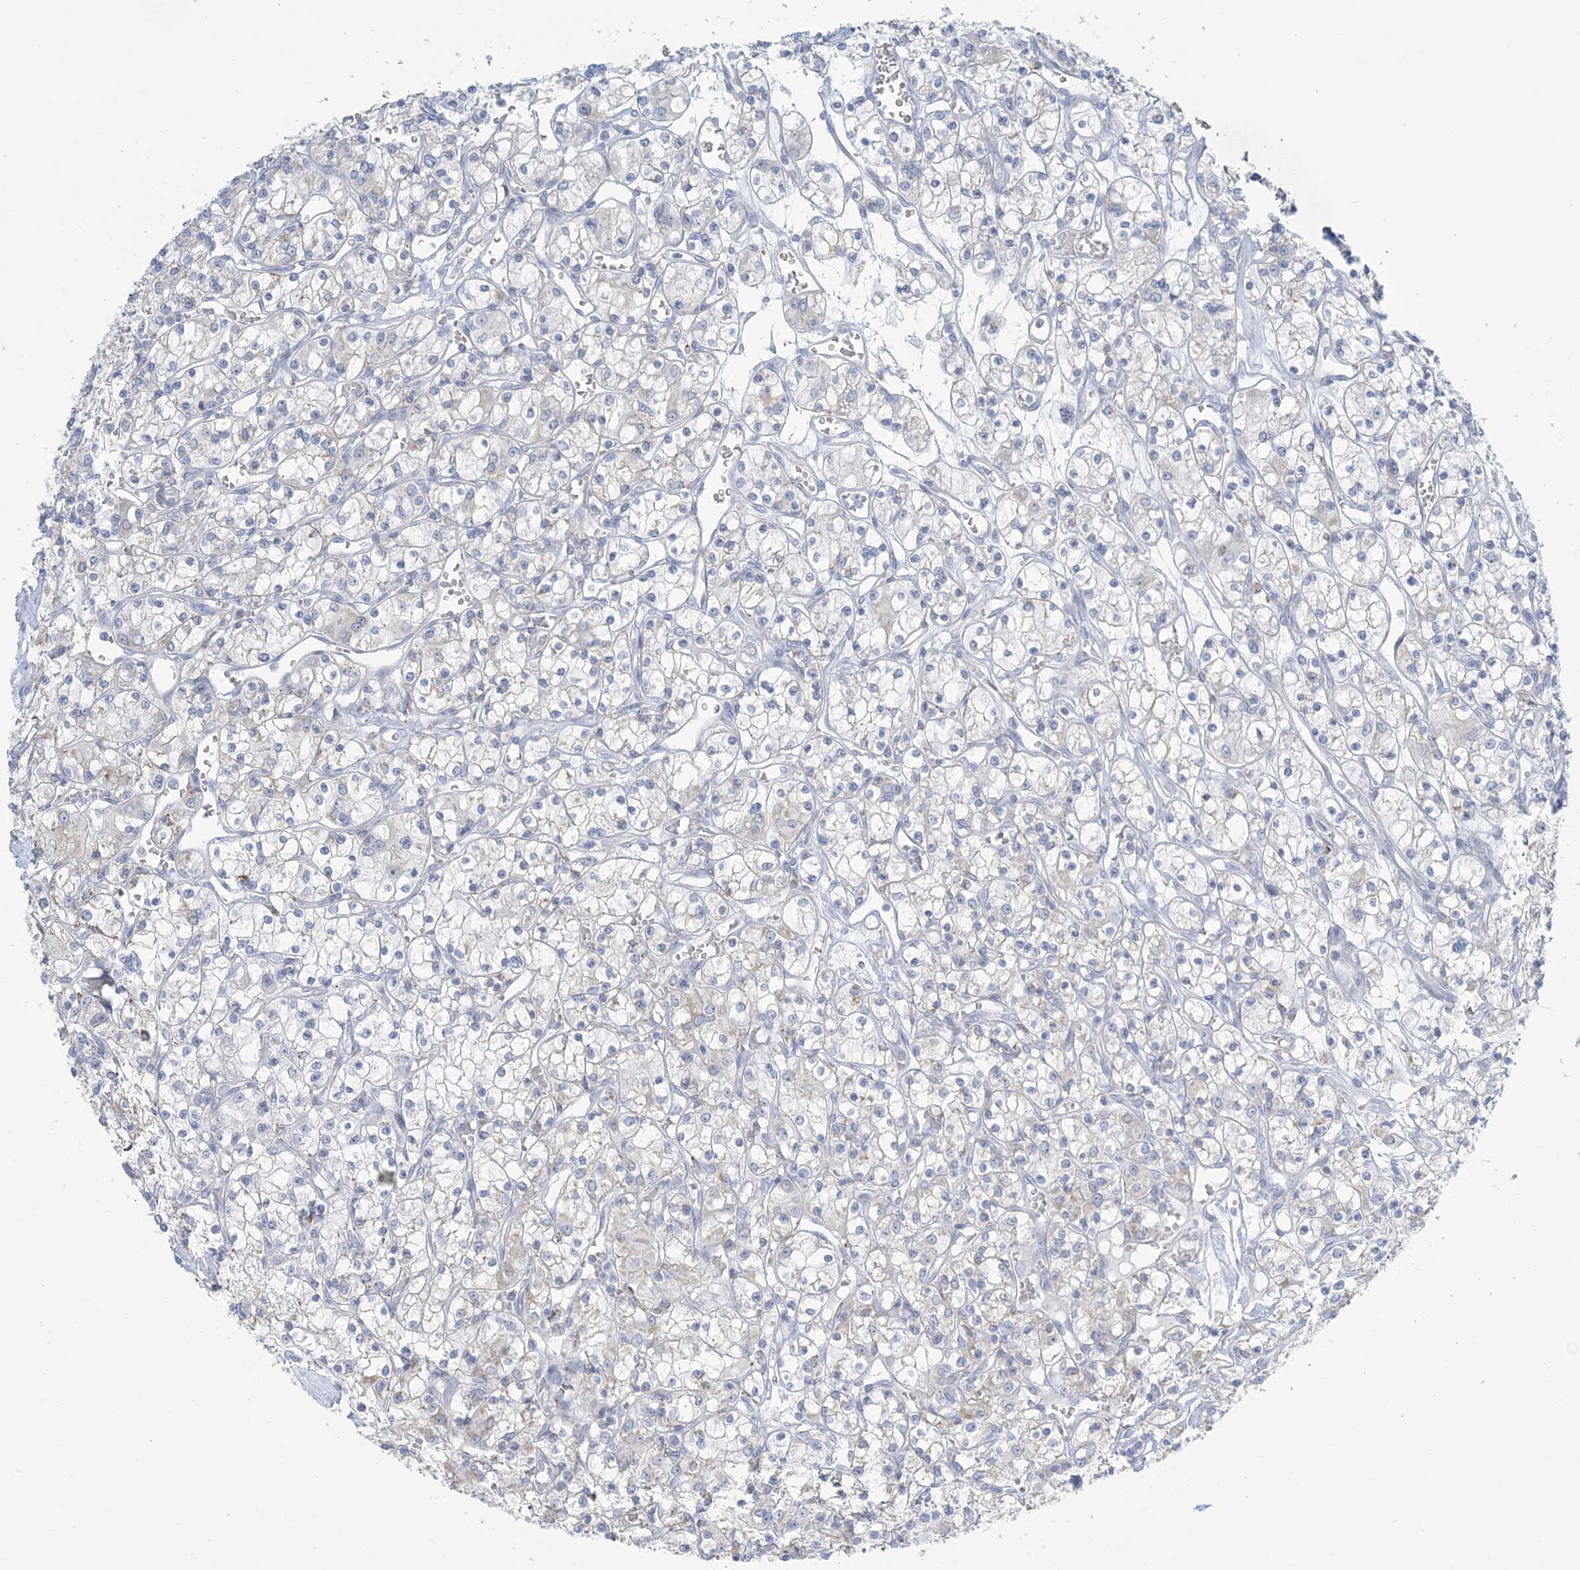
{"staining": {"intensity": "negative", "quantity": "none", "location": "none"}, "tissue": "renal cancer", "cell_type": "Tumor cells", "image_type": "cancer", "snomed": [{"axis": "morphology", "description": "Adenocarcinoma, NOS"}, {"axis": "topography", "description": "Kidney"}], "caption": "High power microscopy image of an immunohistochemistry (IHC) histopathology image of renal cancer, revealing no significant staining in tumor cells. (DAB (3,3'-diaminobenzidine) immunohistochemistry, high magnification).", "gene": "ZDHHC4", "patient": {"sex": "female", "age": 59}}